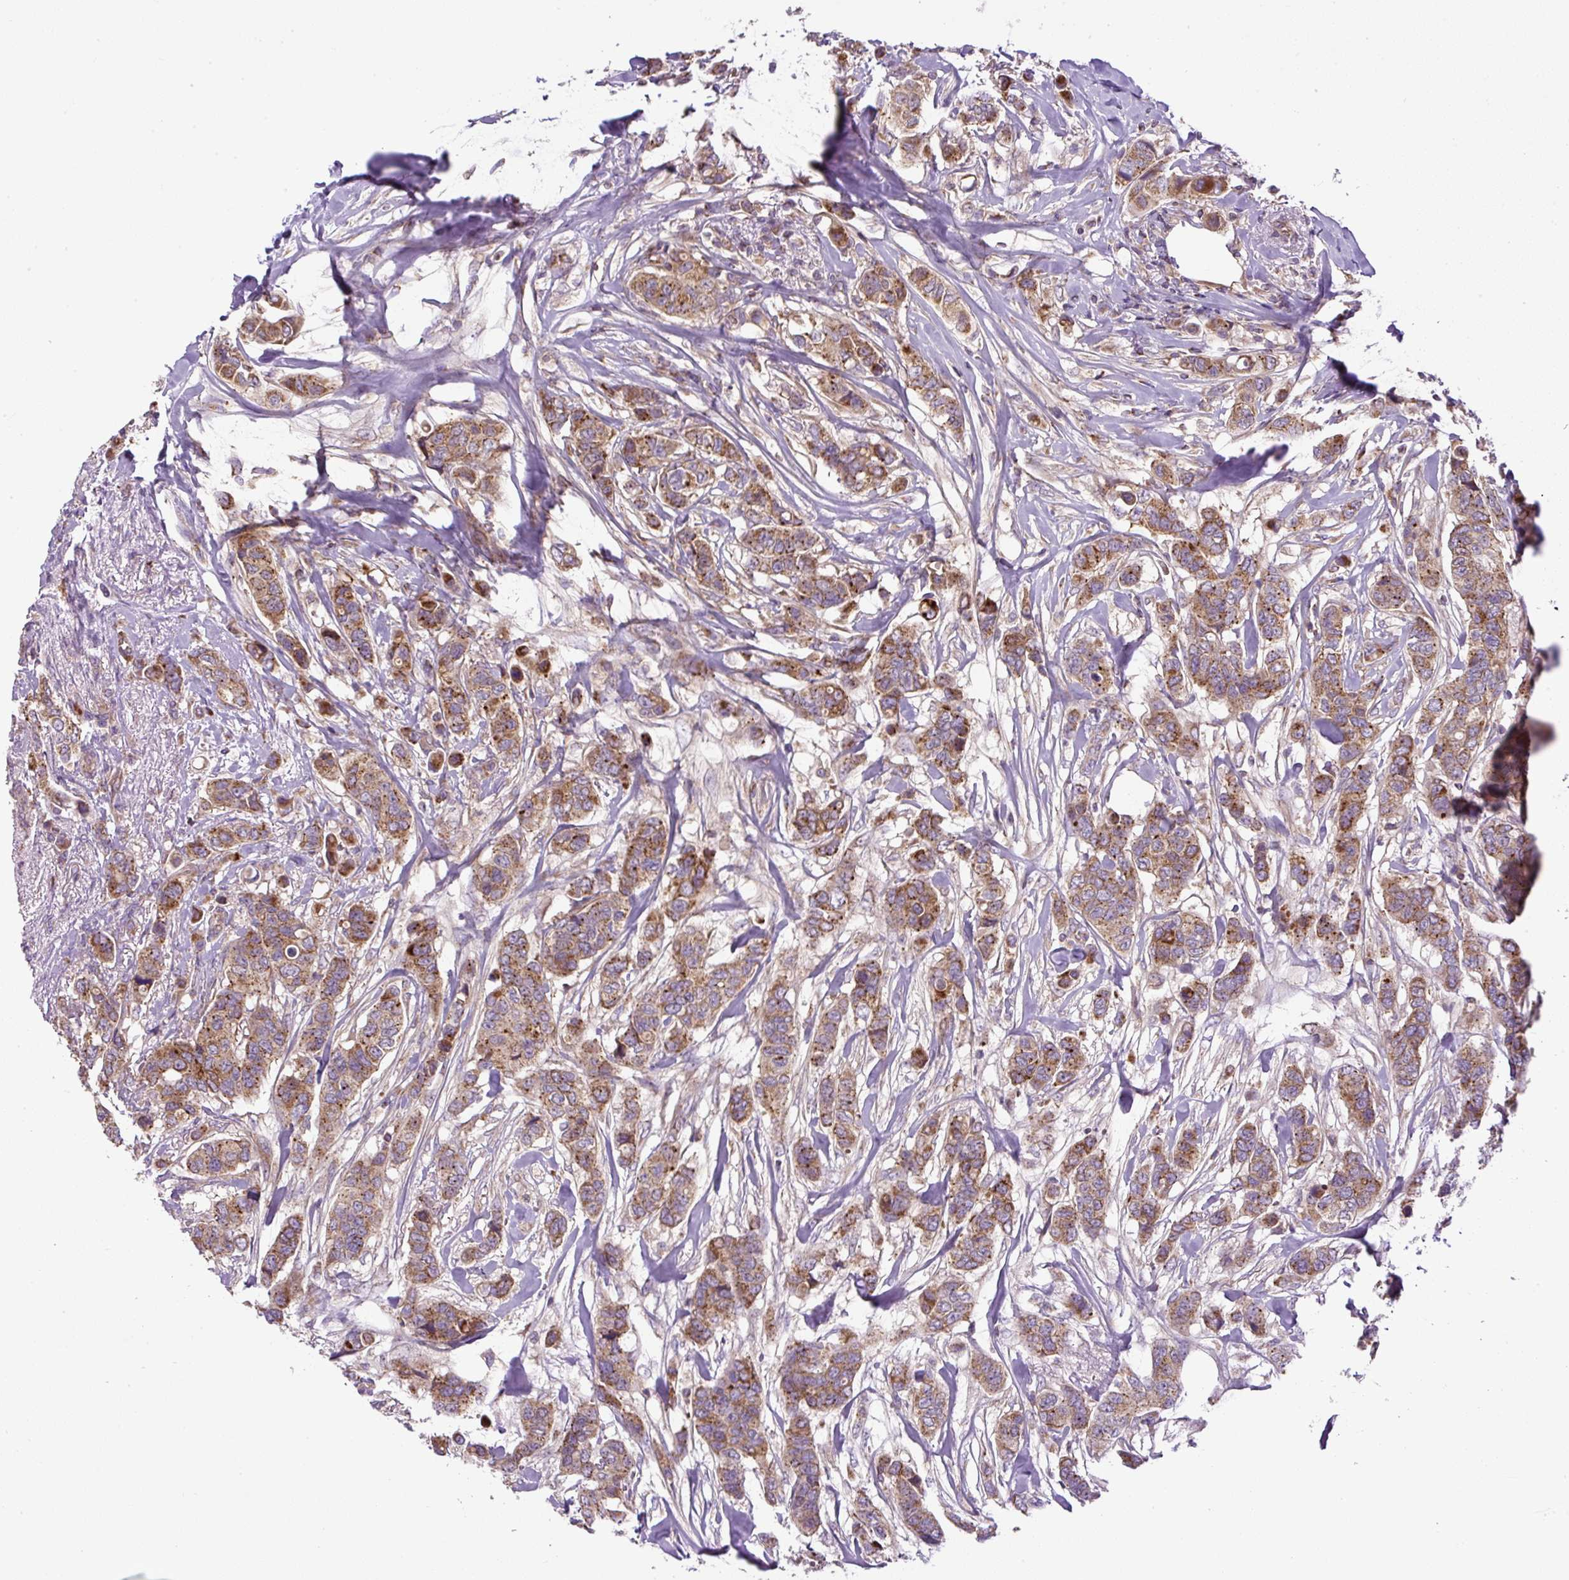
{"staining": {"intensity": "moderate", "quantity": ">75%", "location": "cytoplasmic/membranous"}, "tissue": "breast cancer", "cell_type": "Tumor cells", "image_type": "cancer", "snomed": [{"axis": "morphology", "description": "Lobular carcinoma"}, {"axis": "topography", "description": "Breast"}], "caption": "Breast cancer was stained to show a protein in brown. There is medium levels of moderate cytoplasmic/membranous expression in approximately >75% of tumor cells. The staining is performed using DAB (3,3'-diaminobenzidine) brown chromogen to label protein expression. The nuclei are counter-stained blue using hematoxylin.", "gene": "ZNF547", "patient": {"sex": "female", "age": 51}}